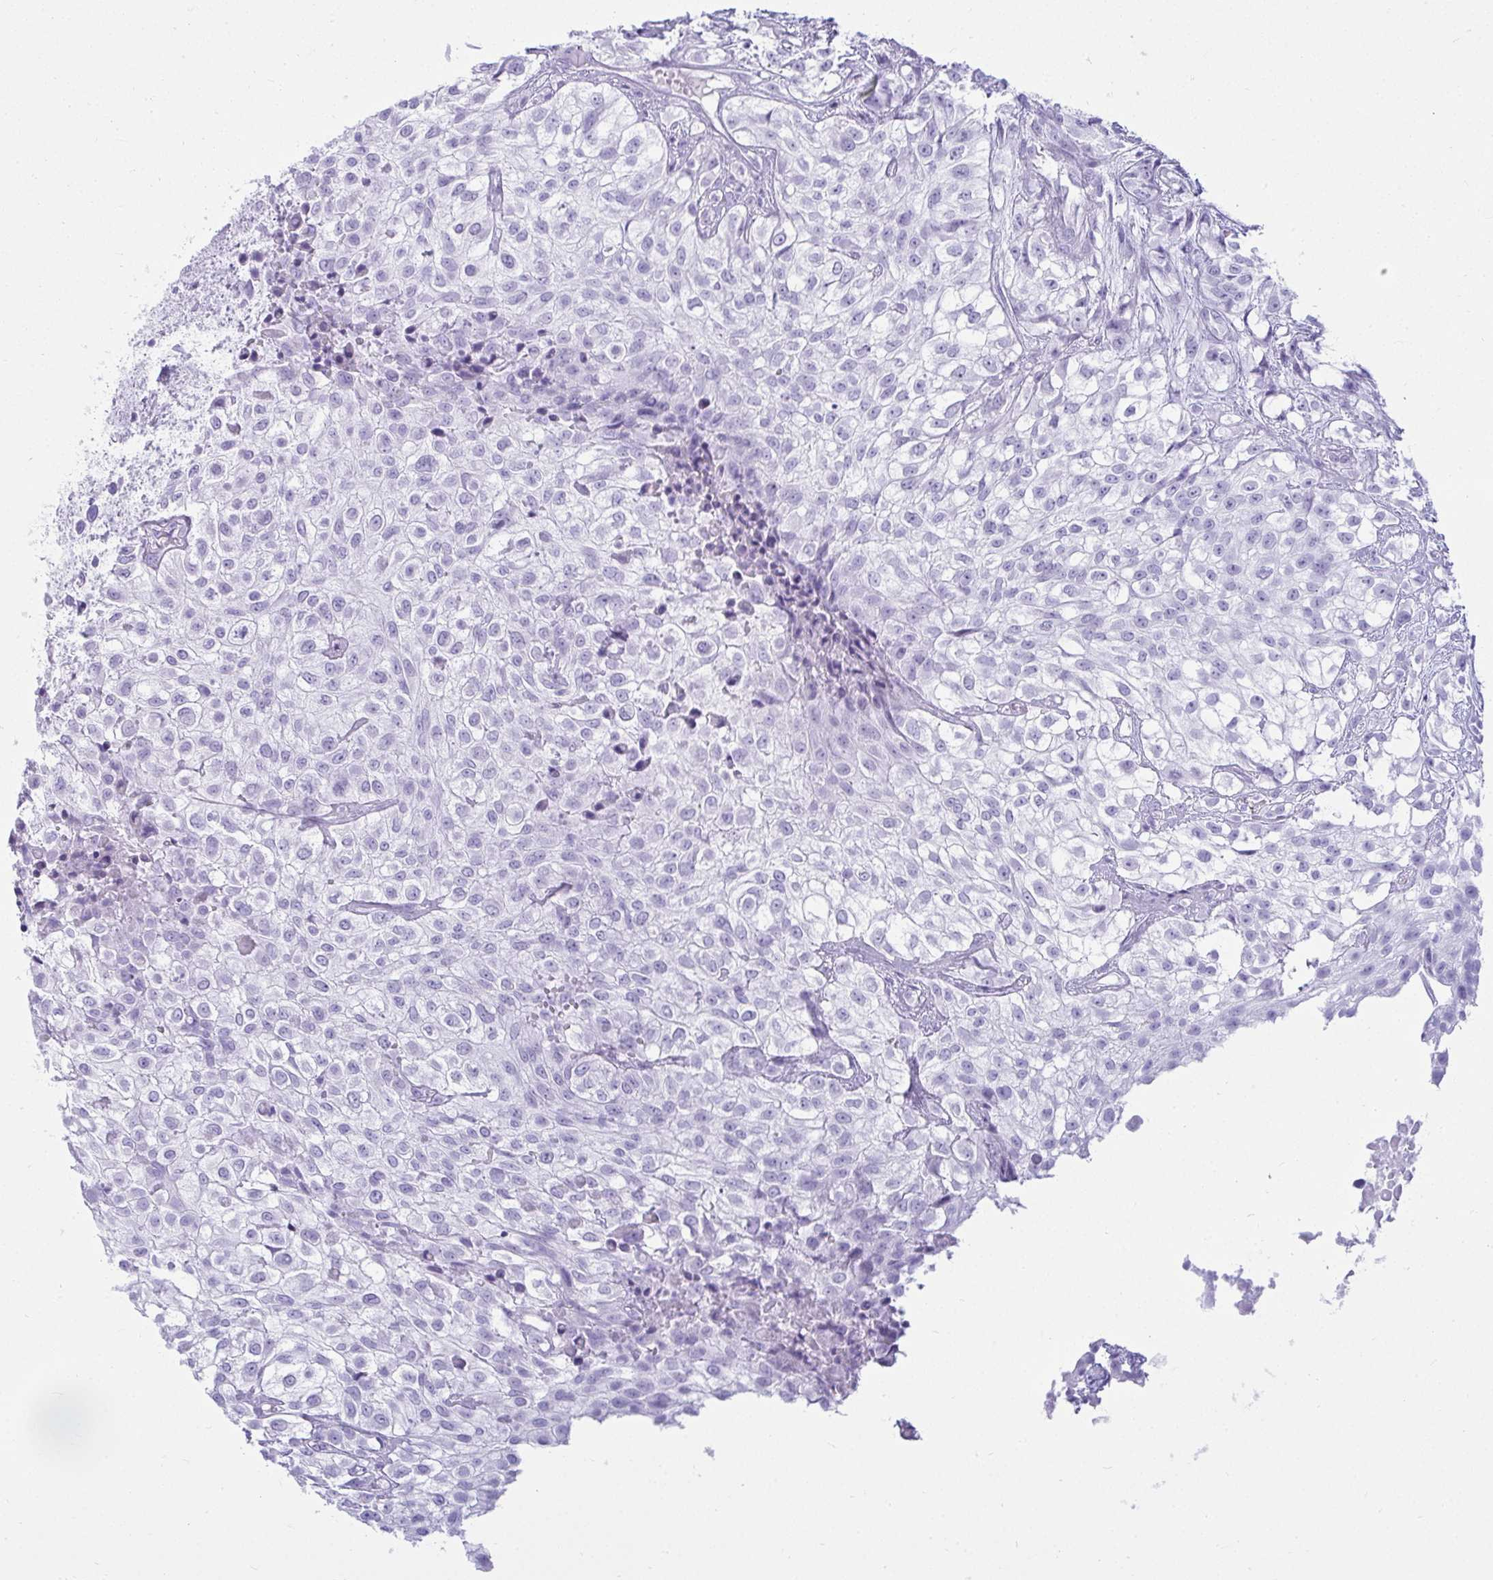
{"staining": {"intensity": "negative", "quantity": "none", "location": "none"}, "tissue": "urothelial cancer", "cell_type": "Tumor cells", "image_type": "cancer", "snomed": [{"axis": "morphology", "description": "Urothelial carcinoma, High grade"}, {"axis": "topography", "description": "Urinary bladder"}], "caption": "DAB (3,3'-diaminobenzidine) immunohistochemical staining of urothelial carcinoma (high-grade) shows no significant expression in tumor cells. (DAB IHC visualized using brightfield microscopy, high magnification).", "gene": "CLGN", "patient": {"sex": "male", "age": 56}}